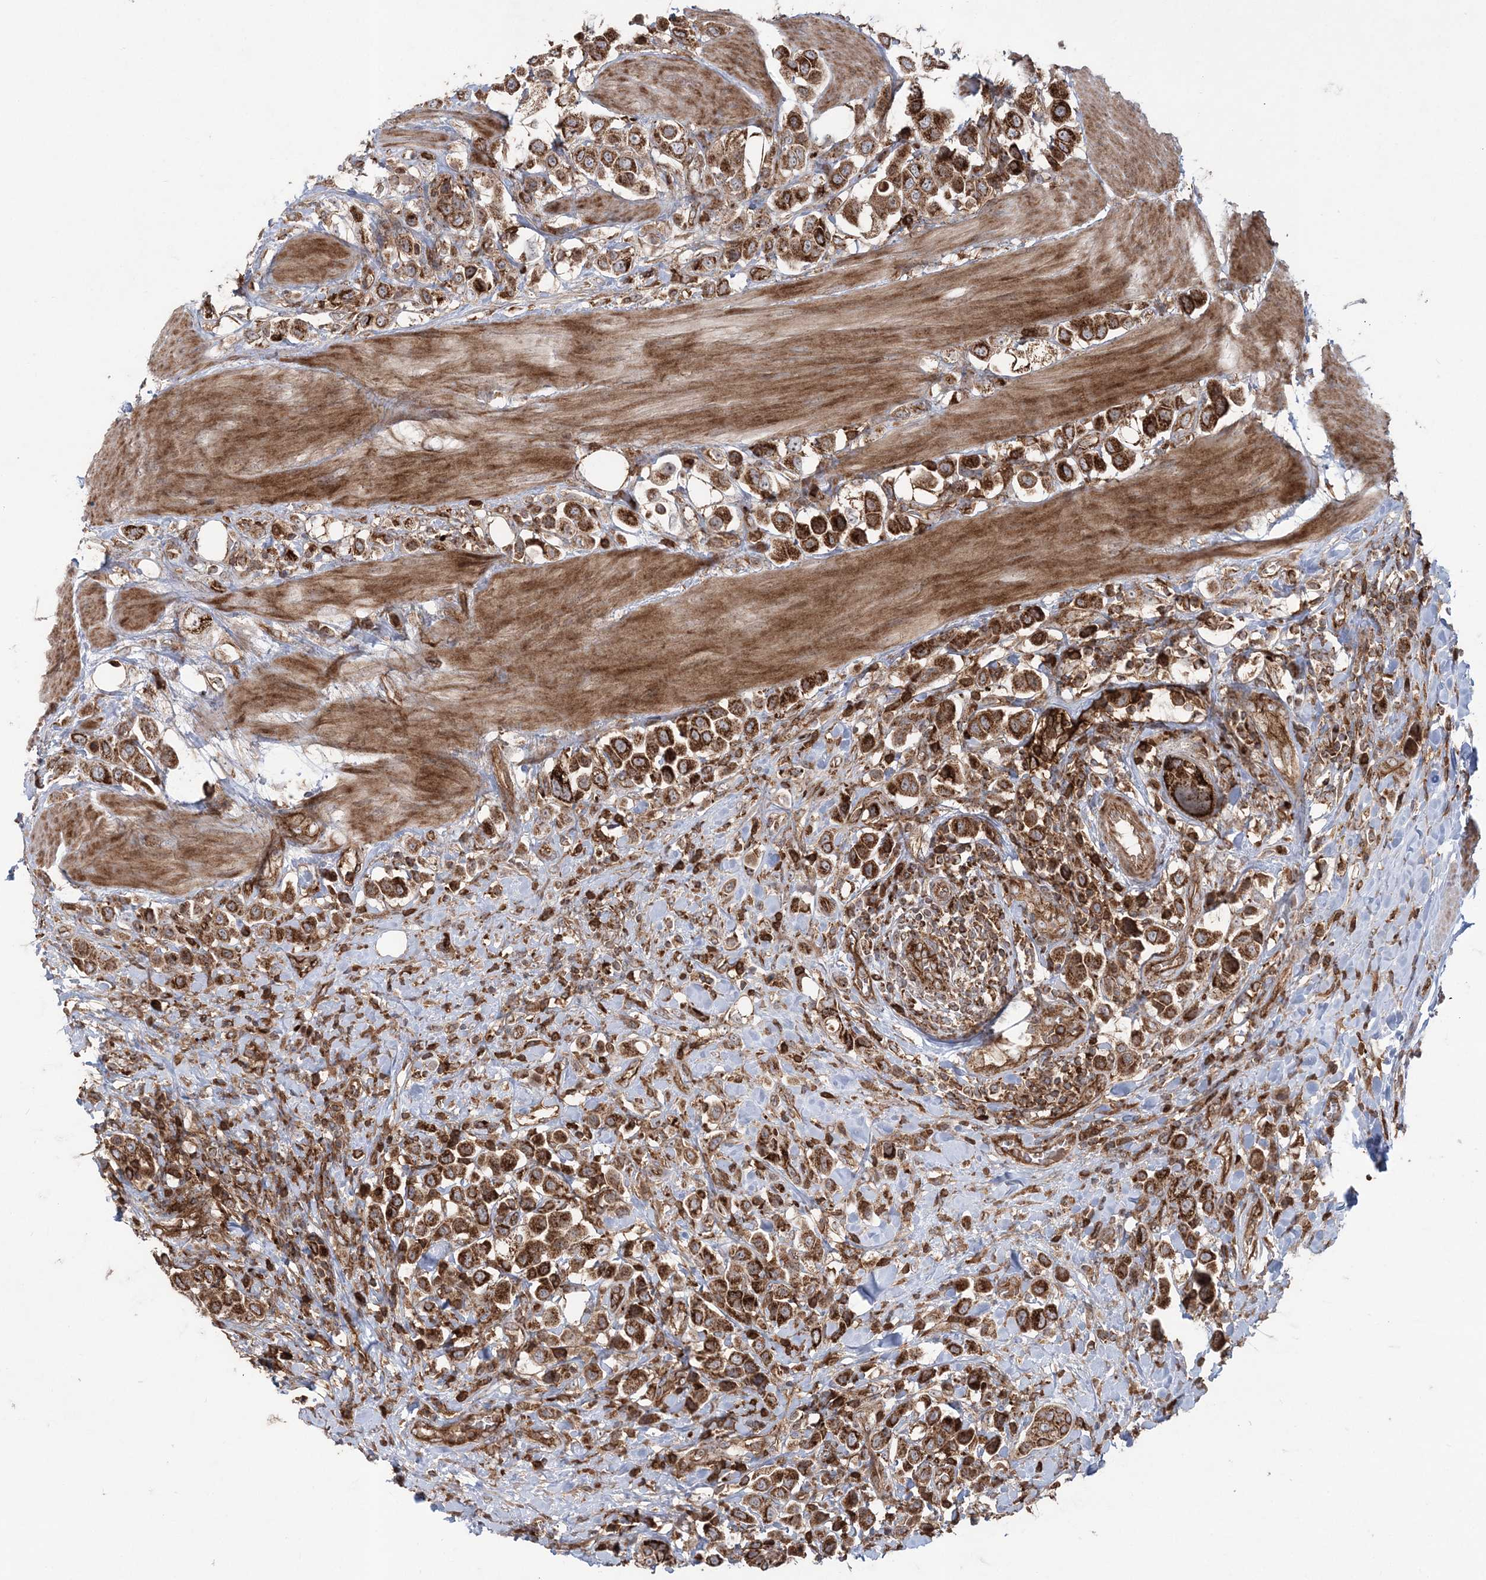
{"staining": {"intensity": "strong", "quantity": ">75%", "location": "cytoplasmic/membranous"}, "tissue": "urothelial cancer", "cell_type": "Tumor cells", "image_type": "cancer", "snomed": [{"axis": "morphology", "description": "Urothelial carcinoma, High grade"}, {"axis": "topography", "description": "Urinary bladder"}], "caption": "The photomicrograph displays a brown stain indicating the presence of a protein in the cytoplasmic/membranous of tumor cells in urothelial cancer.", "gene": "LRPPRC", "patient": {"sex": "male", "age": 50}}